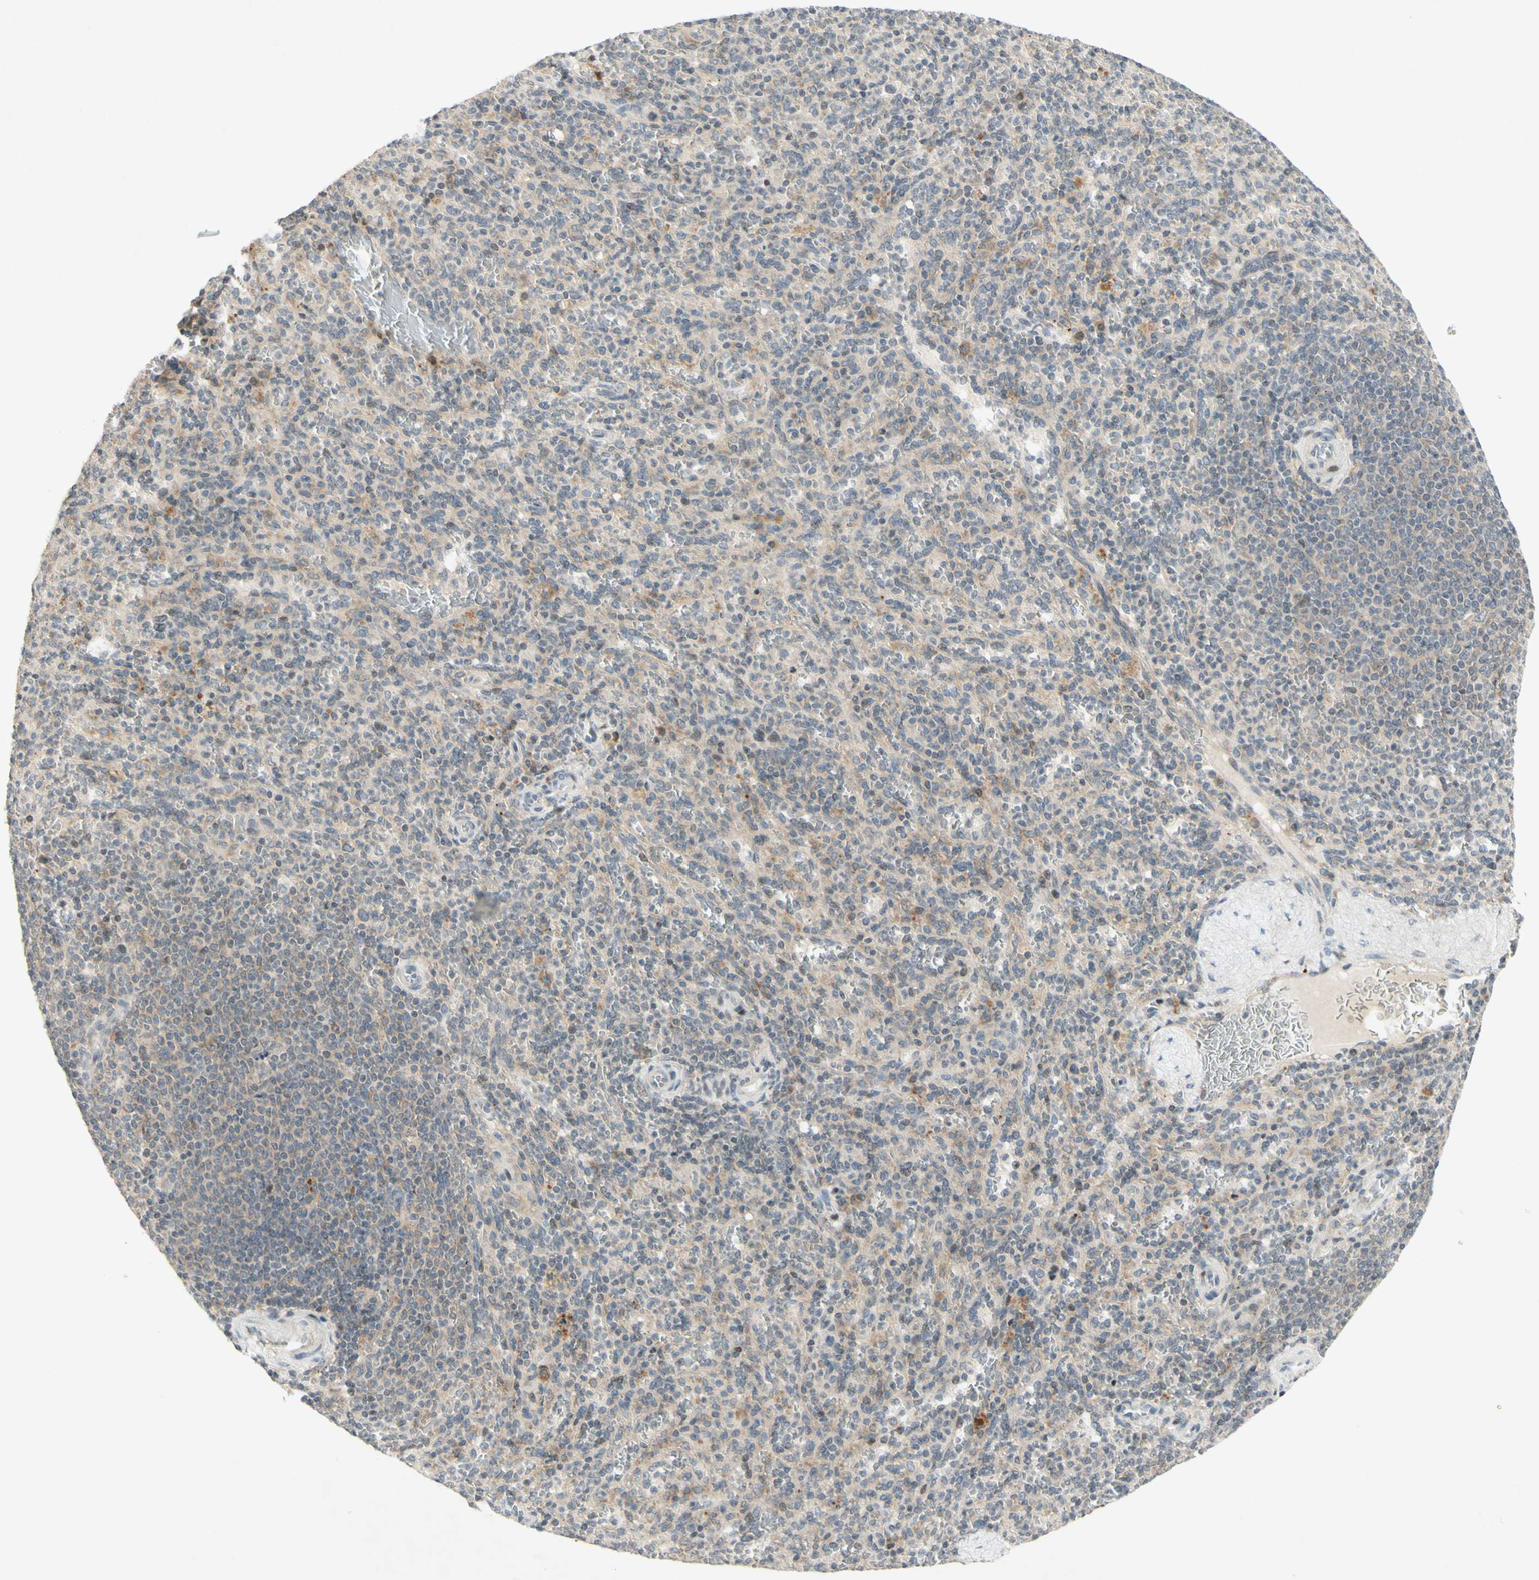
{"staining": {"intensity": "weak", "quantity": "25%-75%", "location": "cytoplasmic/membranous"}, "tissue": "spleen", "cell_type": "Cells in red pulp", "image_type": "normal", "snomed": [{"axis": "morphology", "description": "Normal tissue, NOS"}, {"axis": "topography", "description": "Spleen"}], "caption": "DAB (3,3'-diaminobenzidine) immunohistochemical staining of unremarkable human spleen reveals weak cytoplasmic/membranous protein staining in approximately 25%-75% of cells in red pulp. Using DAB (brown) and hematoxylin (blue) stains, captured at high magnification using brightfield microscopy.", "gene": "ETF1", "patient": {"sex": "male", "age": 36}}